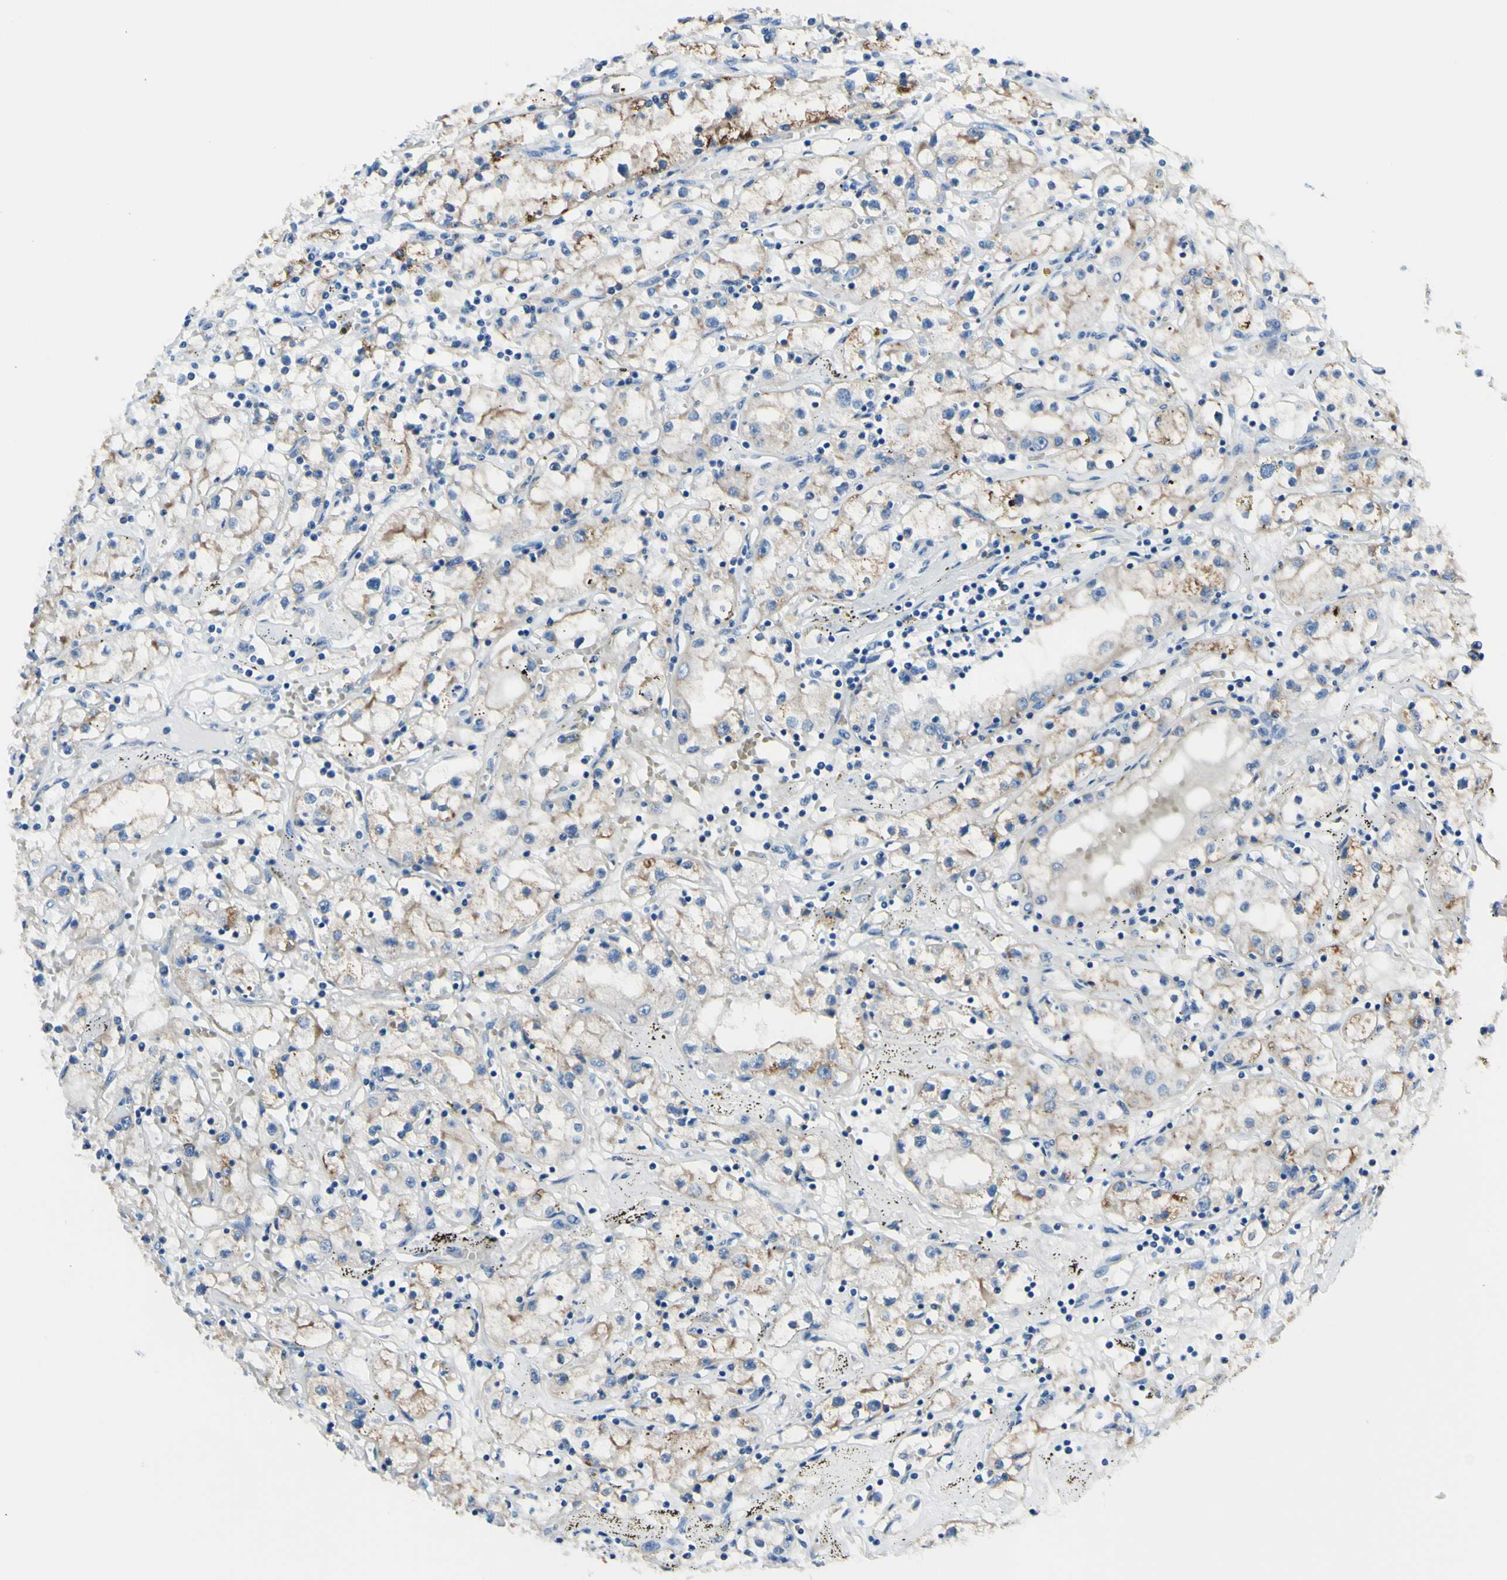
{"staining": {"intensity": "weak", "quantity": "25%-75%", "location": "cytoplasmic/membranous"}, "tissue": "renal cancer", "cell_type": "Tumor cells", "image_type": "cancer", "snomed": [{"axis": "morphology", "description": "Adenocarcinoma, NOS"}, {"axis": "topography", "description": "Kidney"}], "caption": "The histopathology image demonstrates a brown stain indicating the presence of a protein in the cytoplasmic/membranous of tumor cells in renal cancer.", "gene": "HPCA", "patient": {"sex": "male", "age": 56}}